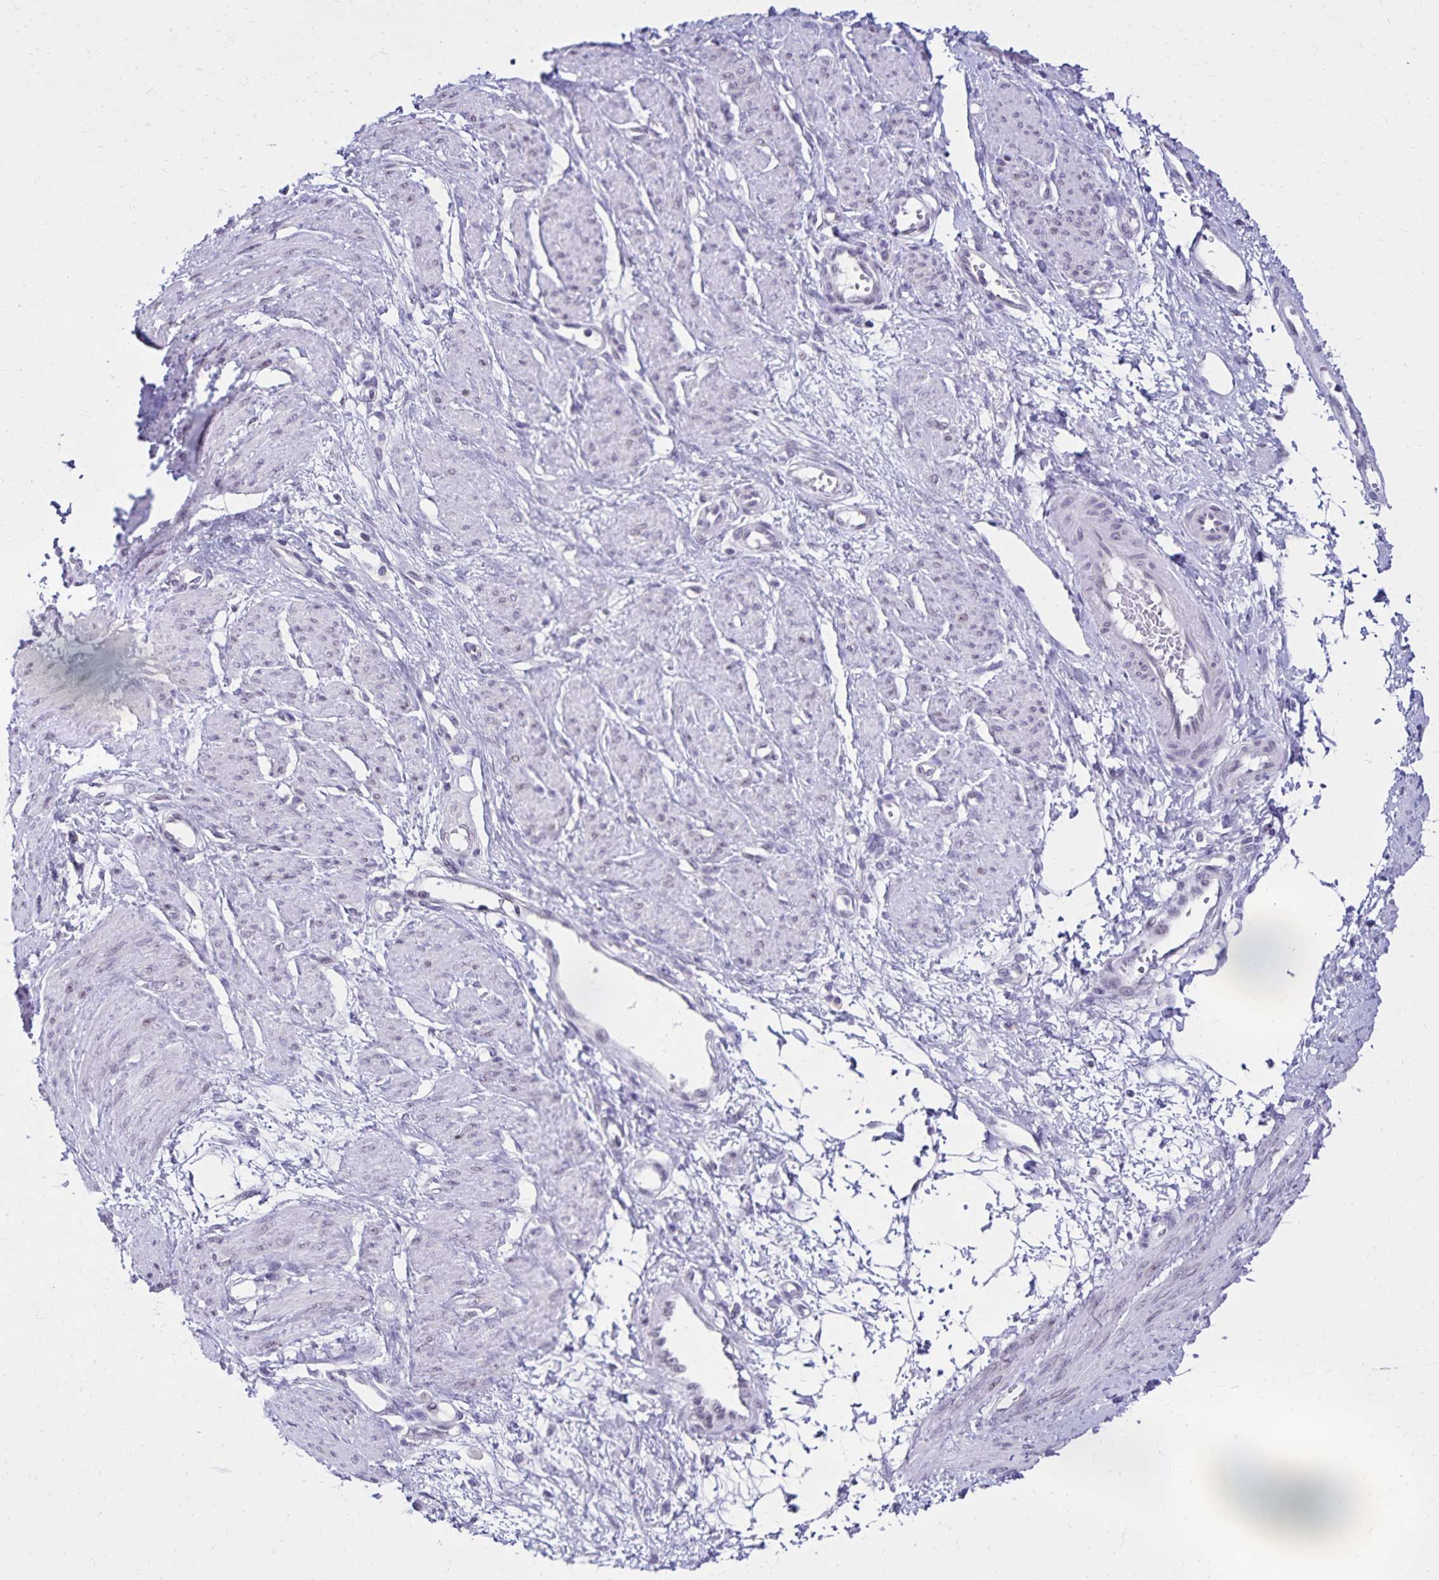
{"staining": {"intensity": "negative", "quantity": "none", "location": "none"}, "tissue": "smooth muscle", "cell_type": "Smooth muscle cells", "image_type": "normal", "snomed": [{"axis": "morphology", "description": "Normal tissue, NOS"}, {"axis": "topography", "description": "Smooth muscle"}, {"axis": "topography", "description": "Uterus"}], "caption": "Micrograph shows no significant protein expression in smooth muscle cells of unremarkable smooth muscle. The staining is performed using DAB brown chromogen with nuclei counter-stained in using hematoxylin.", "gene": "FAM166C", "patient": {"sex": "female", "age": 39}}